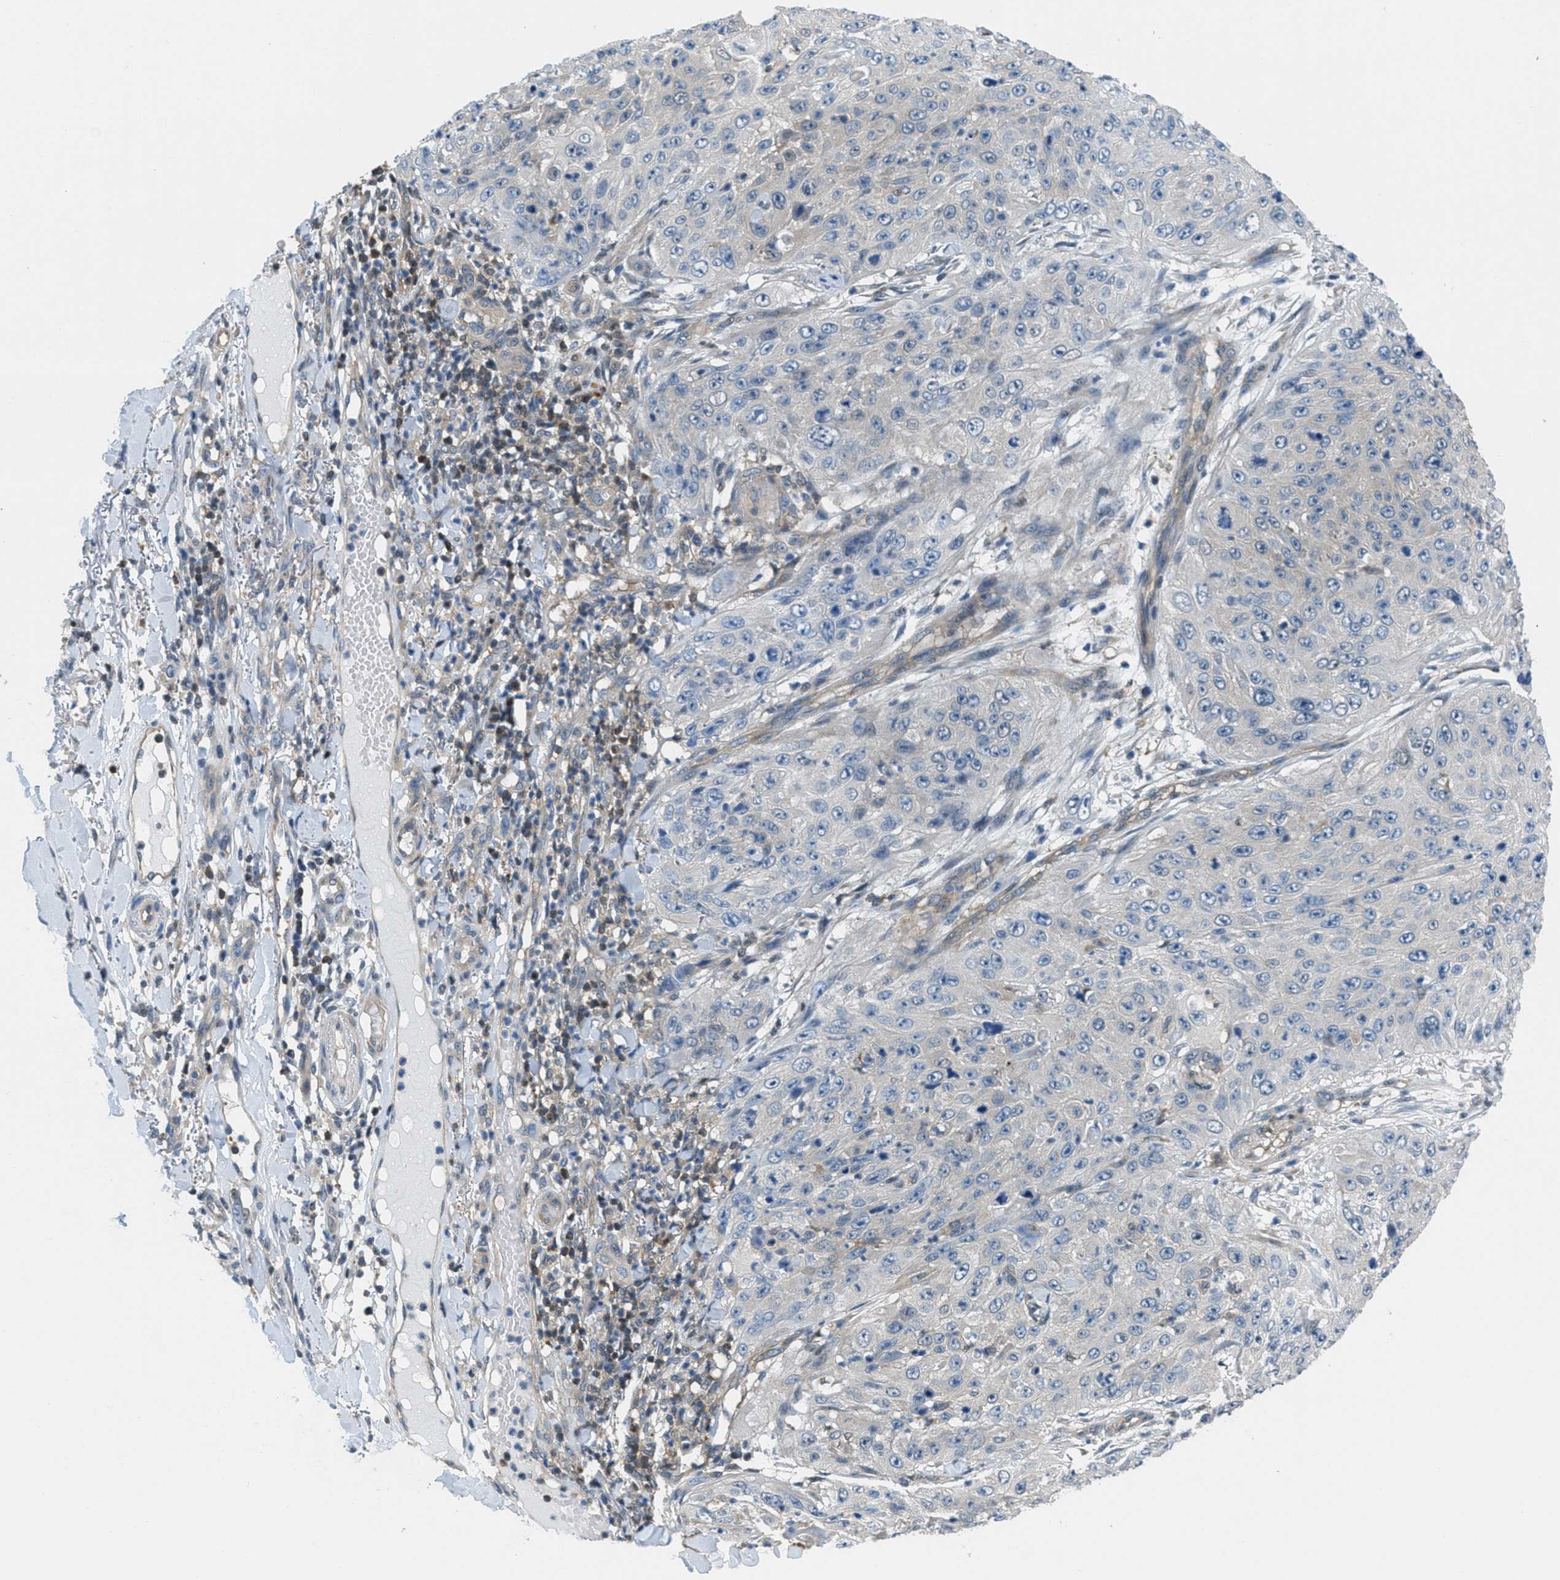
{"staining": {"intensity": "negative", "quantity": "none", "location": "none"}, "tissue": "skin cancer", "cell_type": "Tumor cells", "image_type": "cancer", "snomed": [{"axis": "morphology", "description": "Squamous cell carcinoma, NOS"}, {"axis": "topography", "description": "Skin"}], "caption": "The histopathology image exhibits no significant expression in tumor cells of skin cancer. (Immunohistochemistry (ihc), brightfield microscopy, high magnification).", "gene": "PIP5K1C", "patient": {"sex": "female", "age": 80}}